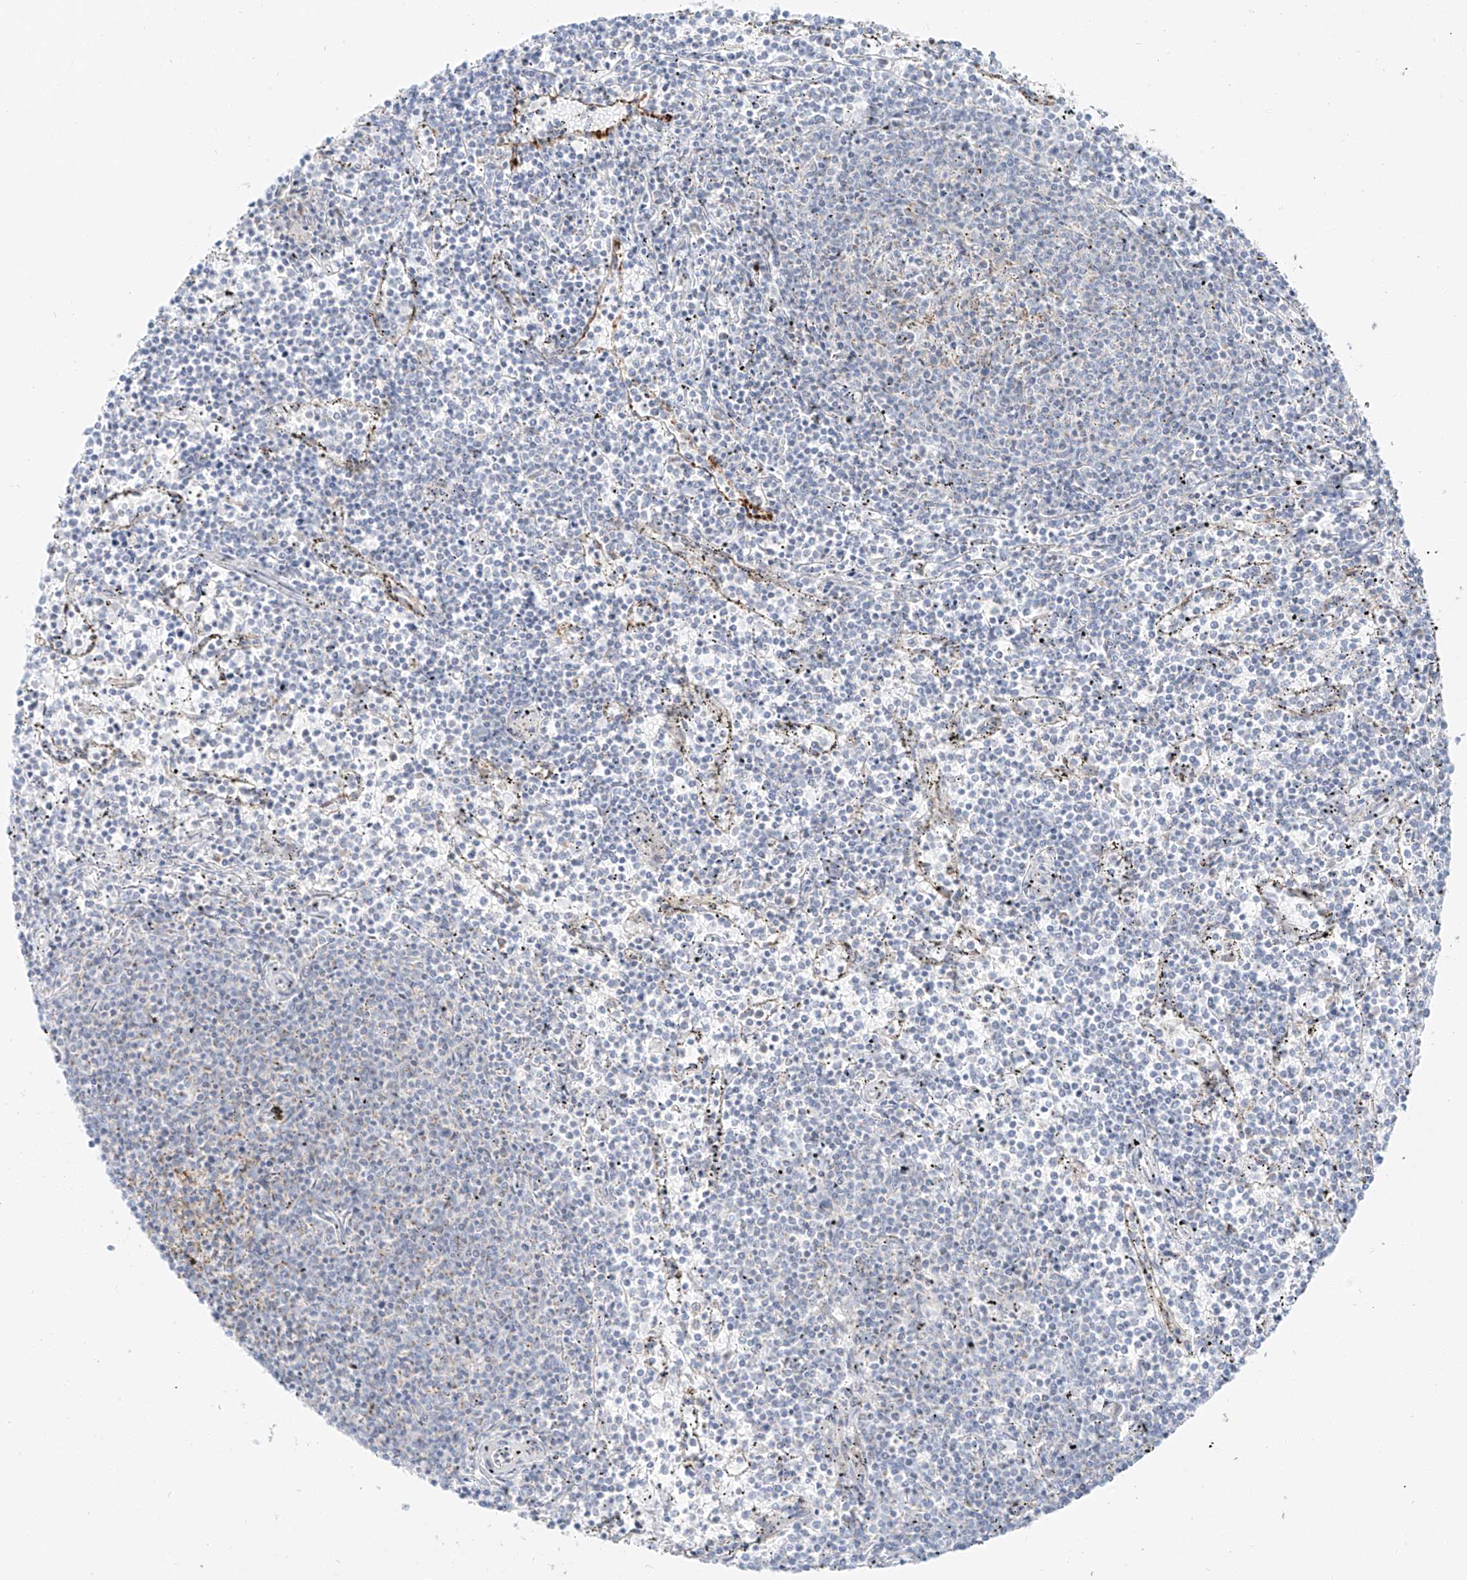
{"staining": {"intensity": "negative", "quantity": "none", "location": "none"}, "tissue": "lymphoma", "cell_type": "Tumor cells", "image_type": "cancer", "snomed": [{"axis": "morphology", "description": "Malignant lymphoma, non-Hodgkin's type, Low grade"}, {"axis": "topography", "description": "Spleen"}], "caption": "Tumor cells are negative for protein expression in human lymphoma.", "gene": "SLC35F6", "patient": {"sex": "female", "age": 50}}